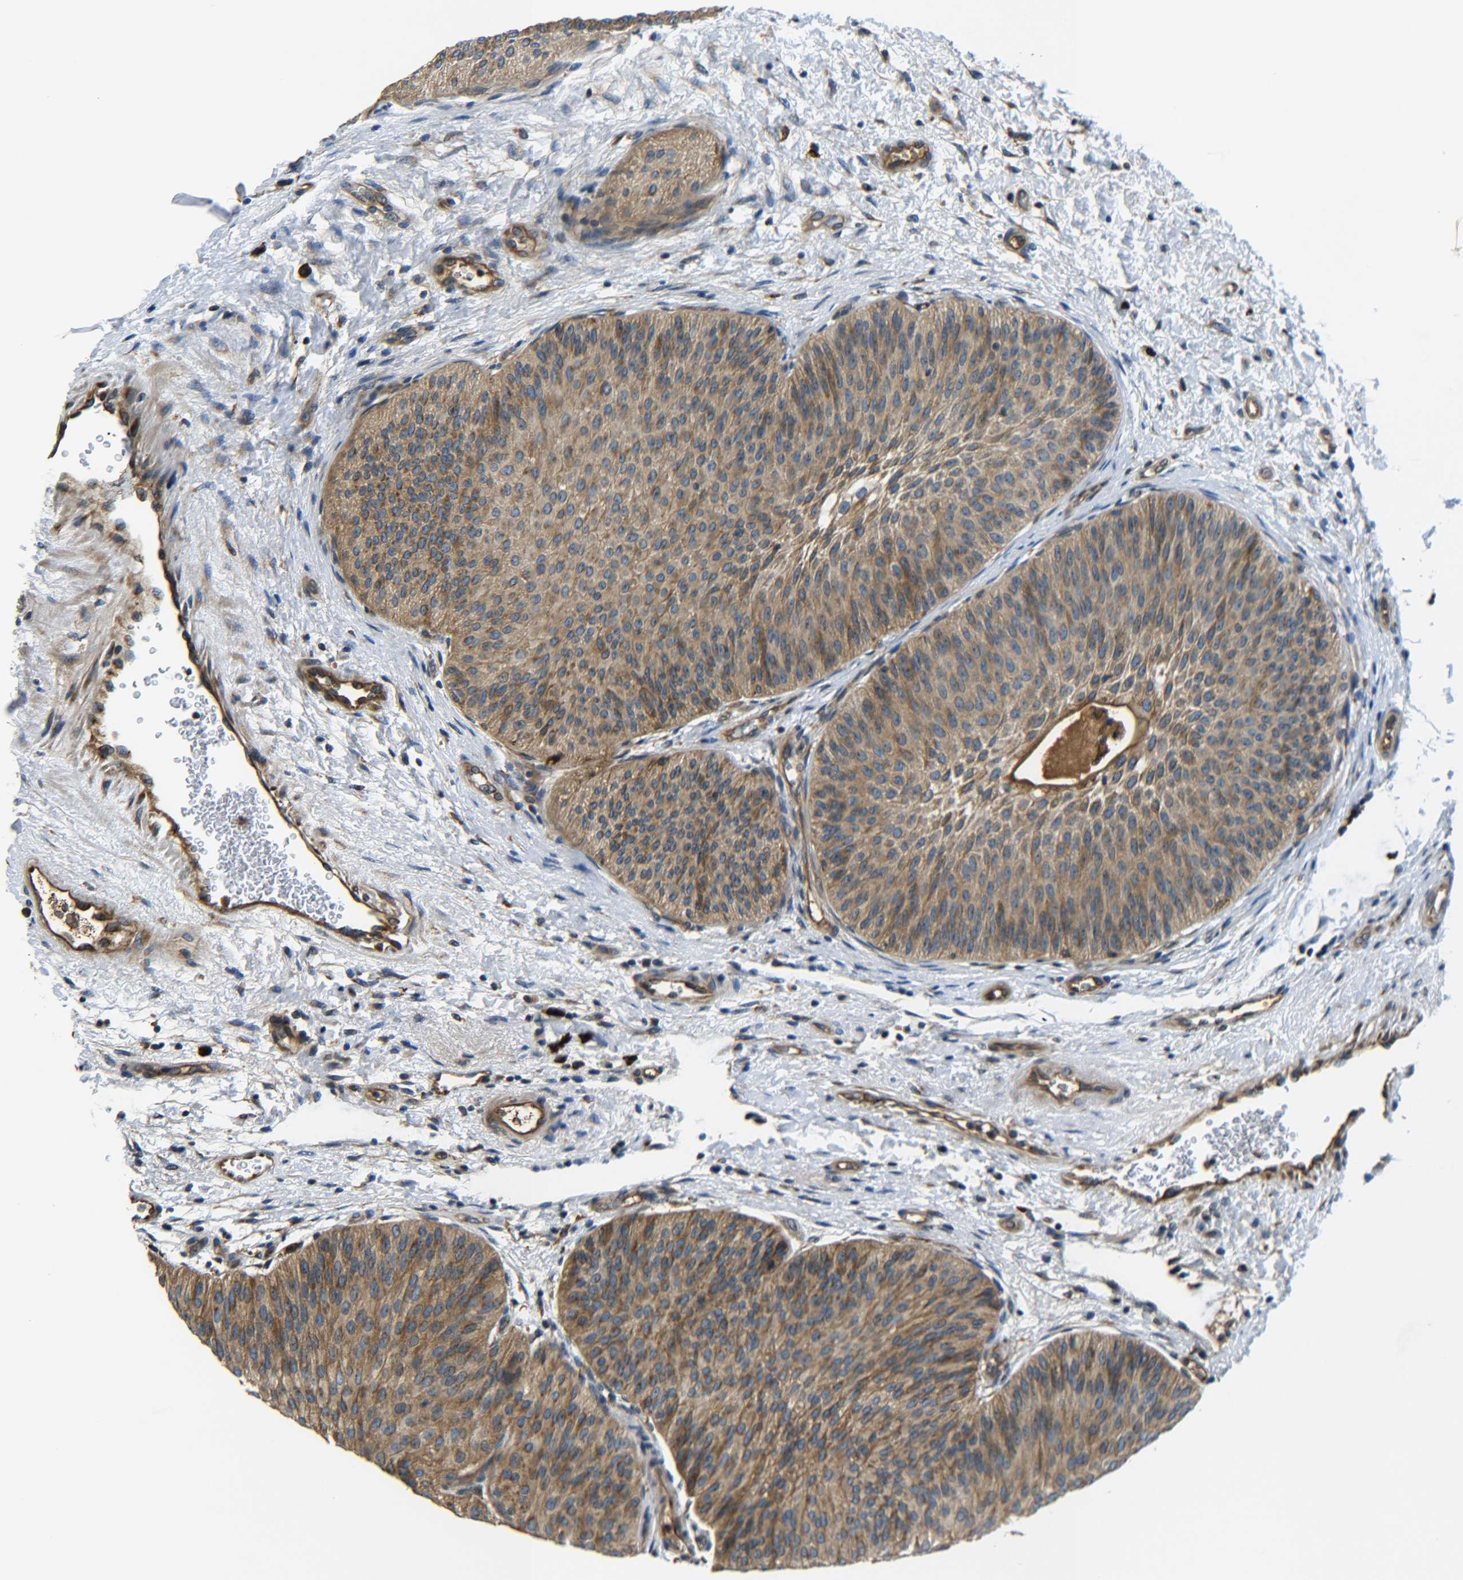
{"staining": {"intensity": "moderate", "quantity": ">75%", "location": "cytoplasmic/membranous"}, "tissue": "urothelial cancer", "cell_type": "Tumor cells", "image_type": "cancer", "snomed": [{"axis": "morphology", "description": "Urothelial carcinoma, Low grade"}, {"axis": "topography", "description": "Urinary bladder"}], "caption": "A brown stain highlights moderate cytoplasmic/membranous staining of a protein in human low-grade urothelial carcinoma tumor cells.", "gene": "RAB1B", "patient": {"sex": "female", "age": 60}}